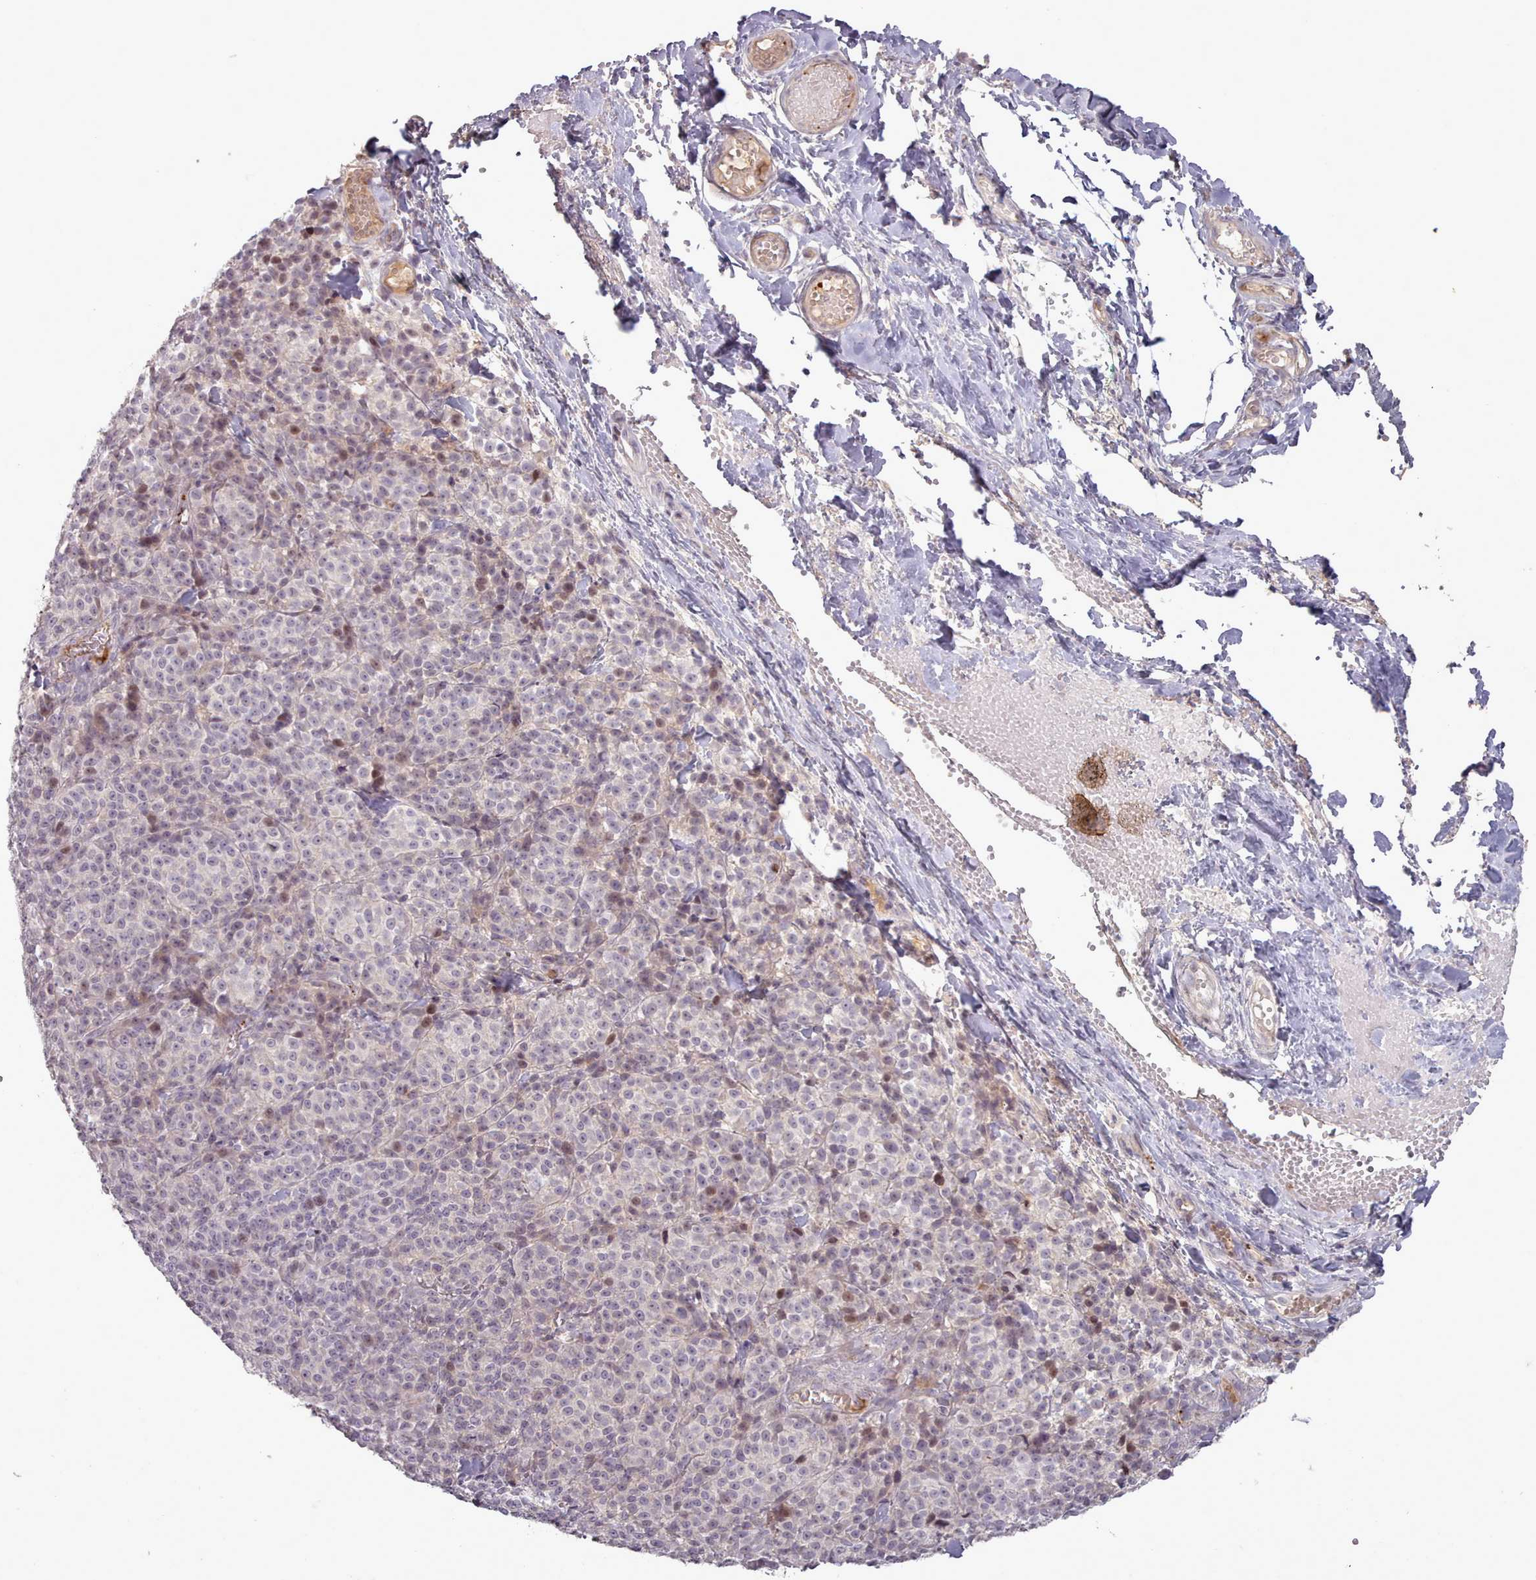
{"staining": {"intensity": "negative", "quantity": "none", "location": "none"}, "tissue": "melanoma", "cell_type": "Tumor cells", "image_type": "cancer", "snomed": [{"axis": "morphology", "description": "Normal tissue, NOS"}, {"axis": "morphology", "description": "Malignant melanoma, NOS"}, {"axis": "topography", "description": "Skin"}], "caption": "The photomicrograph displays no significant positivity in tumor cells of melanoma. (DAB (3,3'-diaminobenzidine) immunohistochemistry (IHC), high magnification).", "gene": "LEFTY2", "patient": {"sex": "female", "age": 34}}